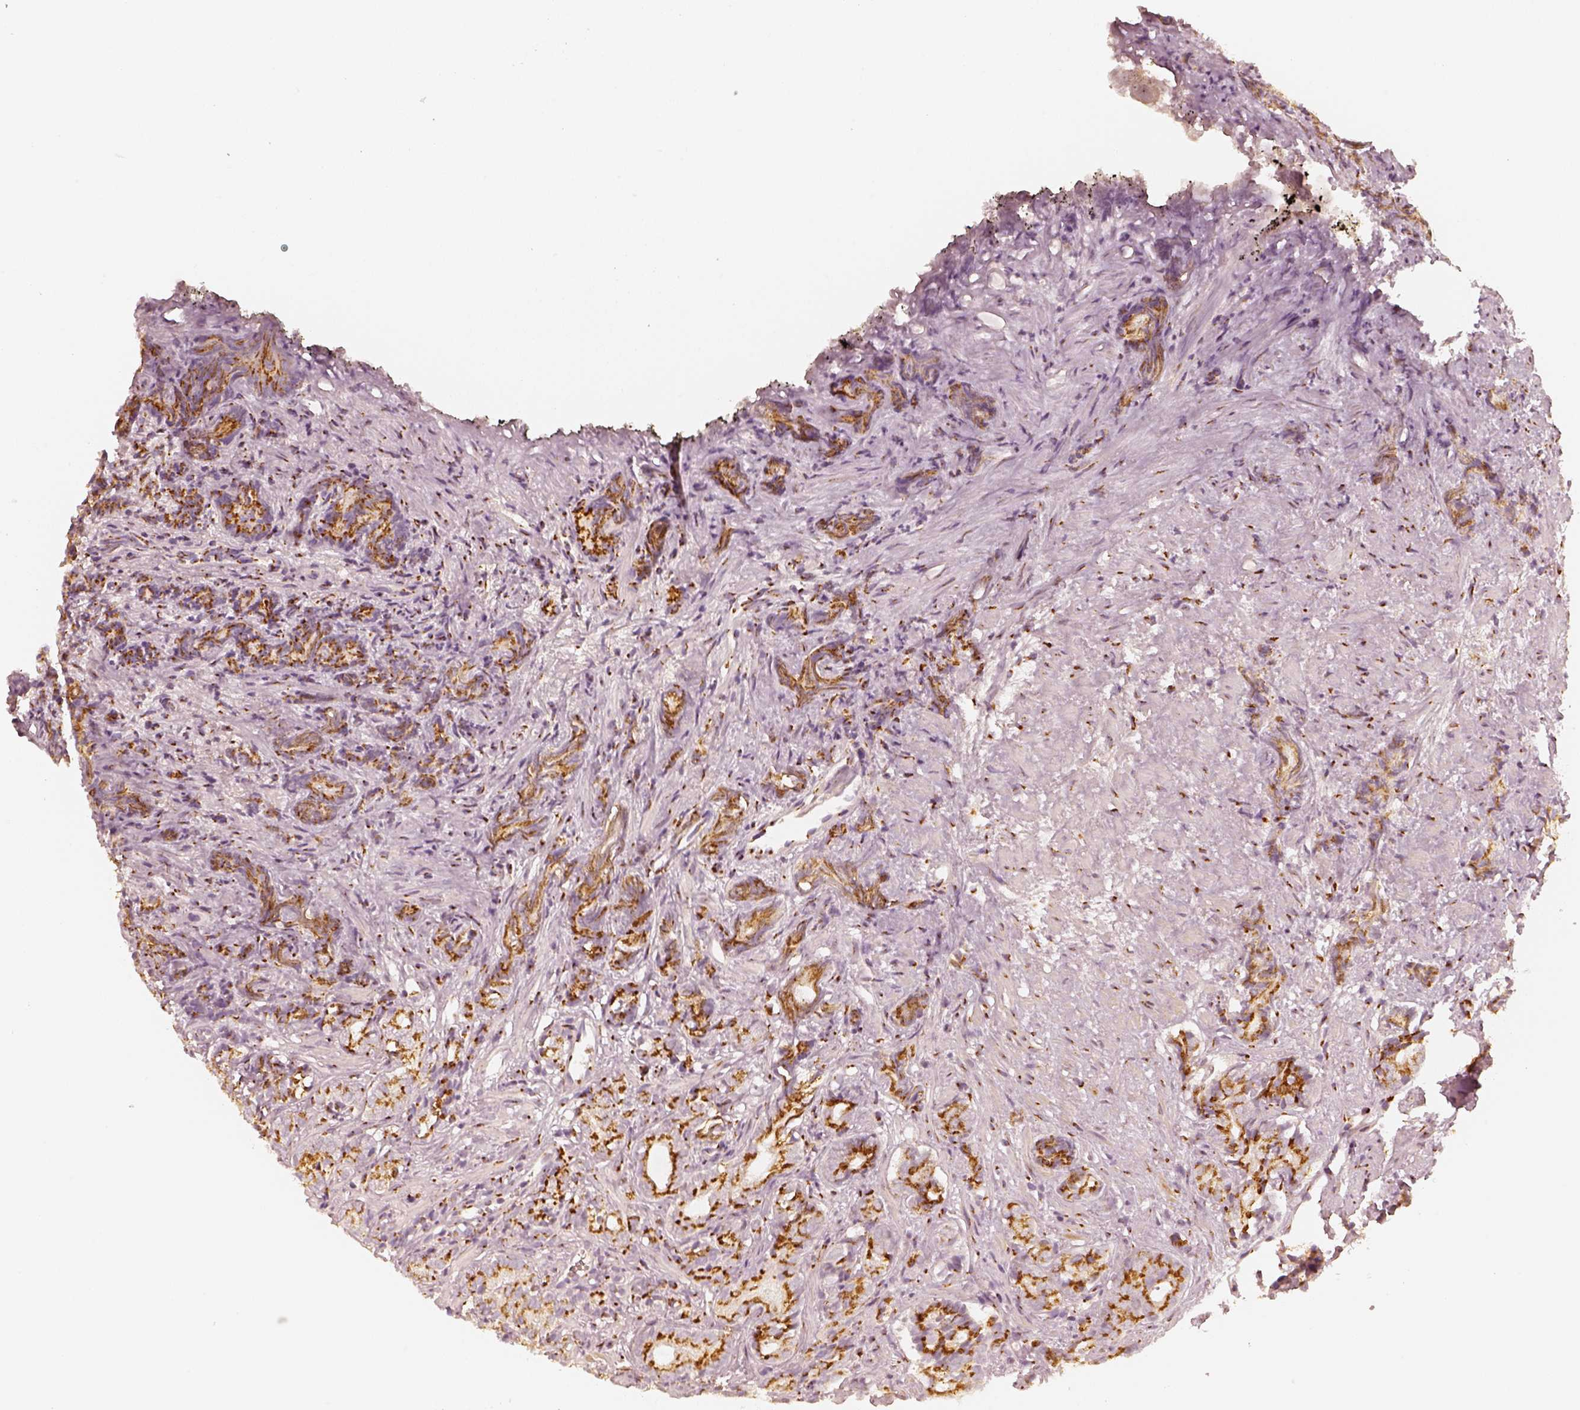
{"staining": {"intensity": "moderate", "quantity": ">75%", "location": "cytoplasmic/membranous"}, "tissue": "prostate cancer", "cell_type": "Tumor cells", "image_type": "cancer", "snomed": [{"axis": "morphology", "description": "Adenocarcinoma, High grade"}, {"axis": "topography", "description": "Prostate"}], "caption": "An image showing moderate cytoplasmic/membranous positivity in approximately >75% of tumor cells in prostate high-grade adenocarcinoma, as visualized by brown immunohistochemical staining.", "gene": "GORASP2", "patient": {"sex": "male", "age": 84}}